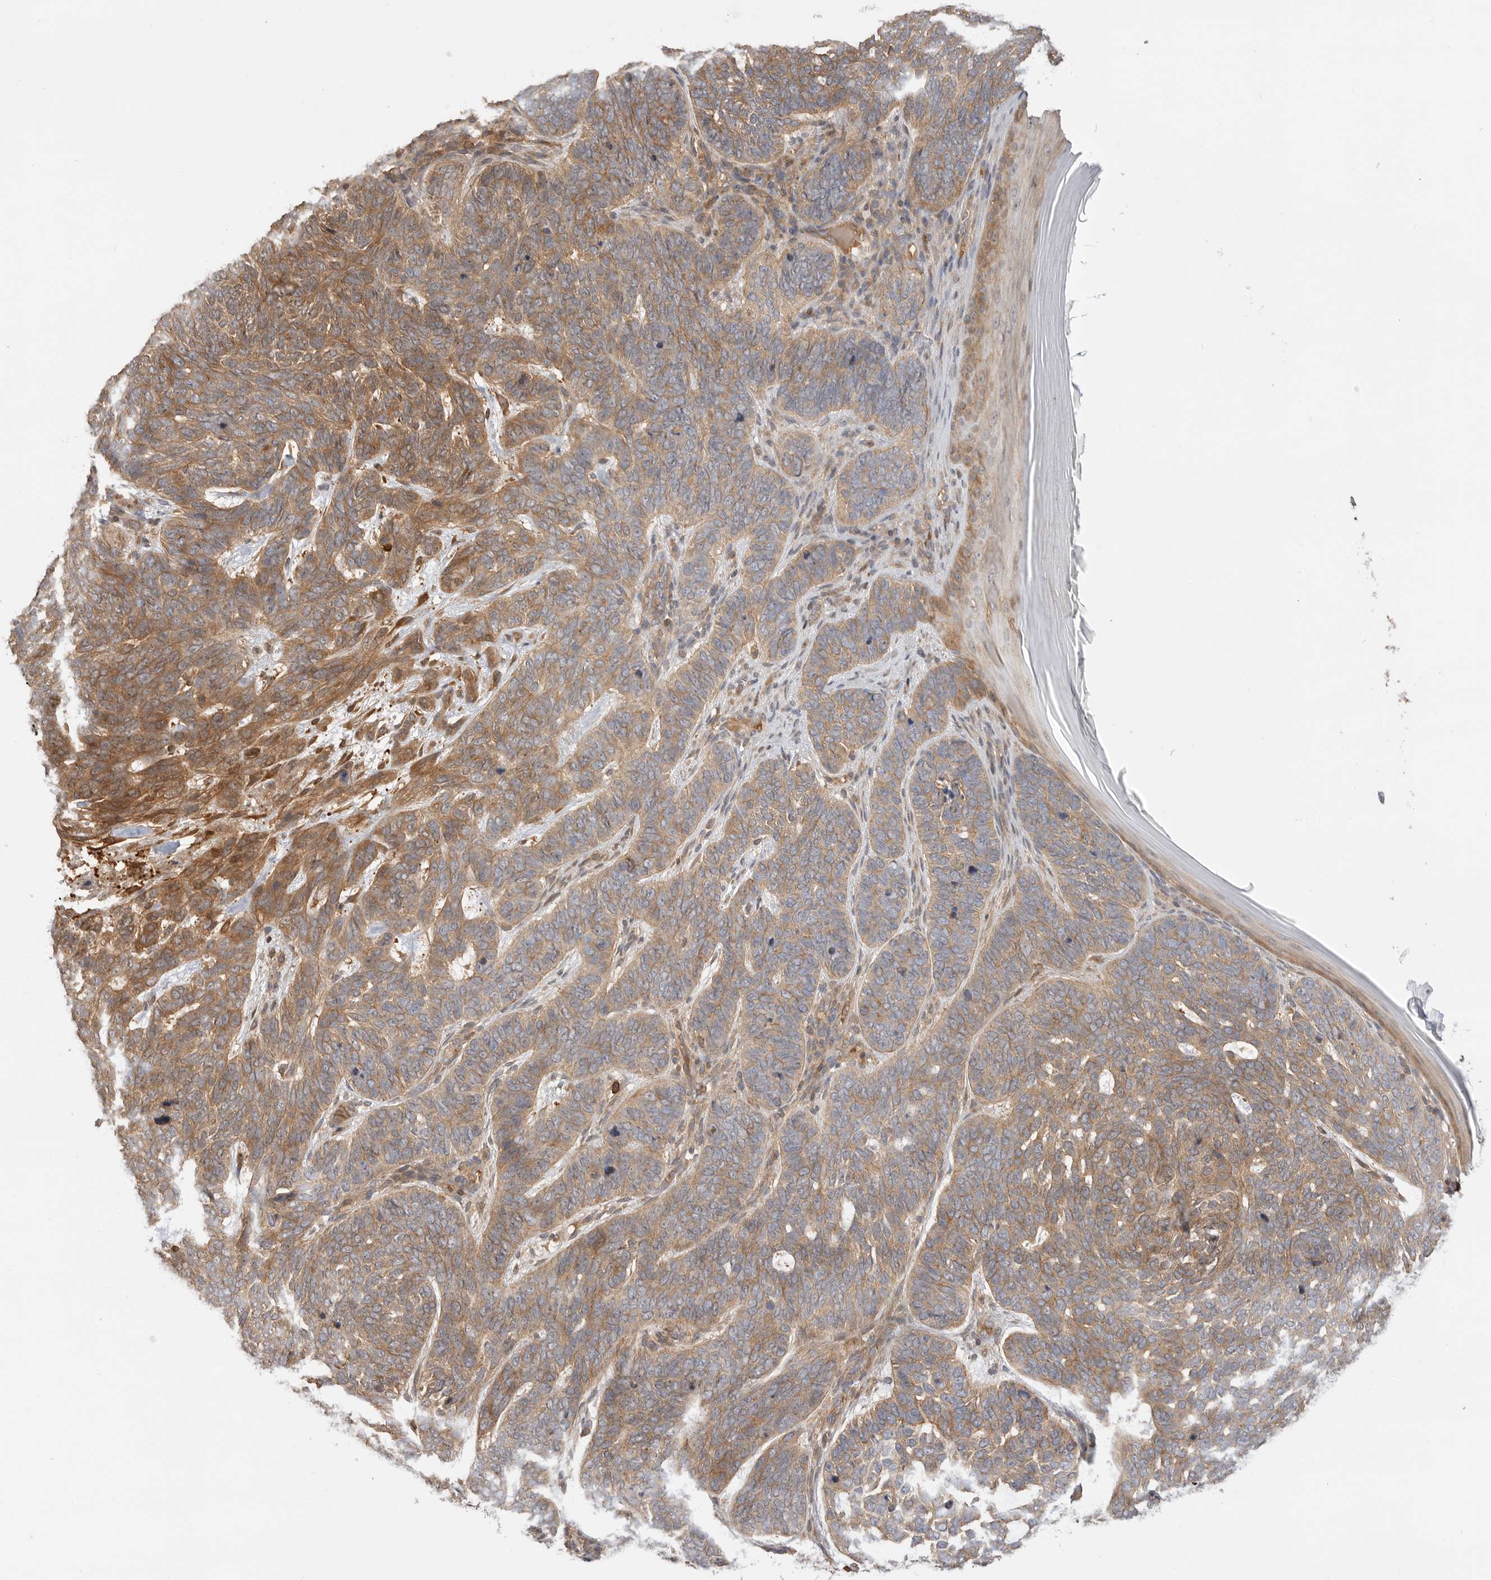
{"staining": {"intensity": "moderate", "quantity": ">75%", "location": "cytoplasmic/membranous"}, "tissue": "skin cancer", "cell_type": "Tumor cells", "image_type": "cancer", "snomed": [{"axis": "morphology", "description": "Basal cell carcinoma"}, {"axis": "topography", "description": "Skin"}], "caption": "A high-resolution micrograph shows immunohistochemistry (IHC) staining of basal cell carcinoma (skin), which reveals moderate cytoplasmic/membranous positivity in about >75% of tumor cells. (IHC, brightfield microscopy, high magnification).", "gene": "CLDN12", "patient": {"sex": "female", "age": 85}}